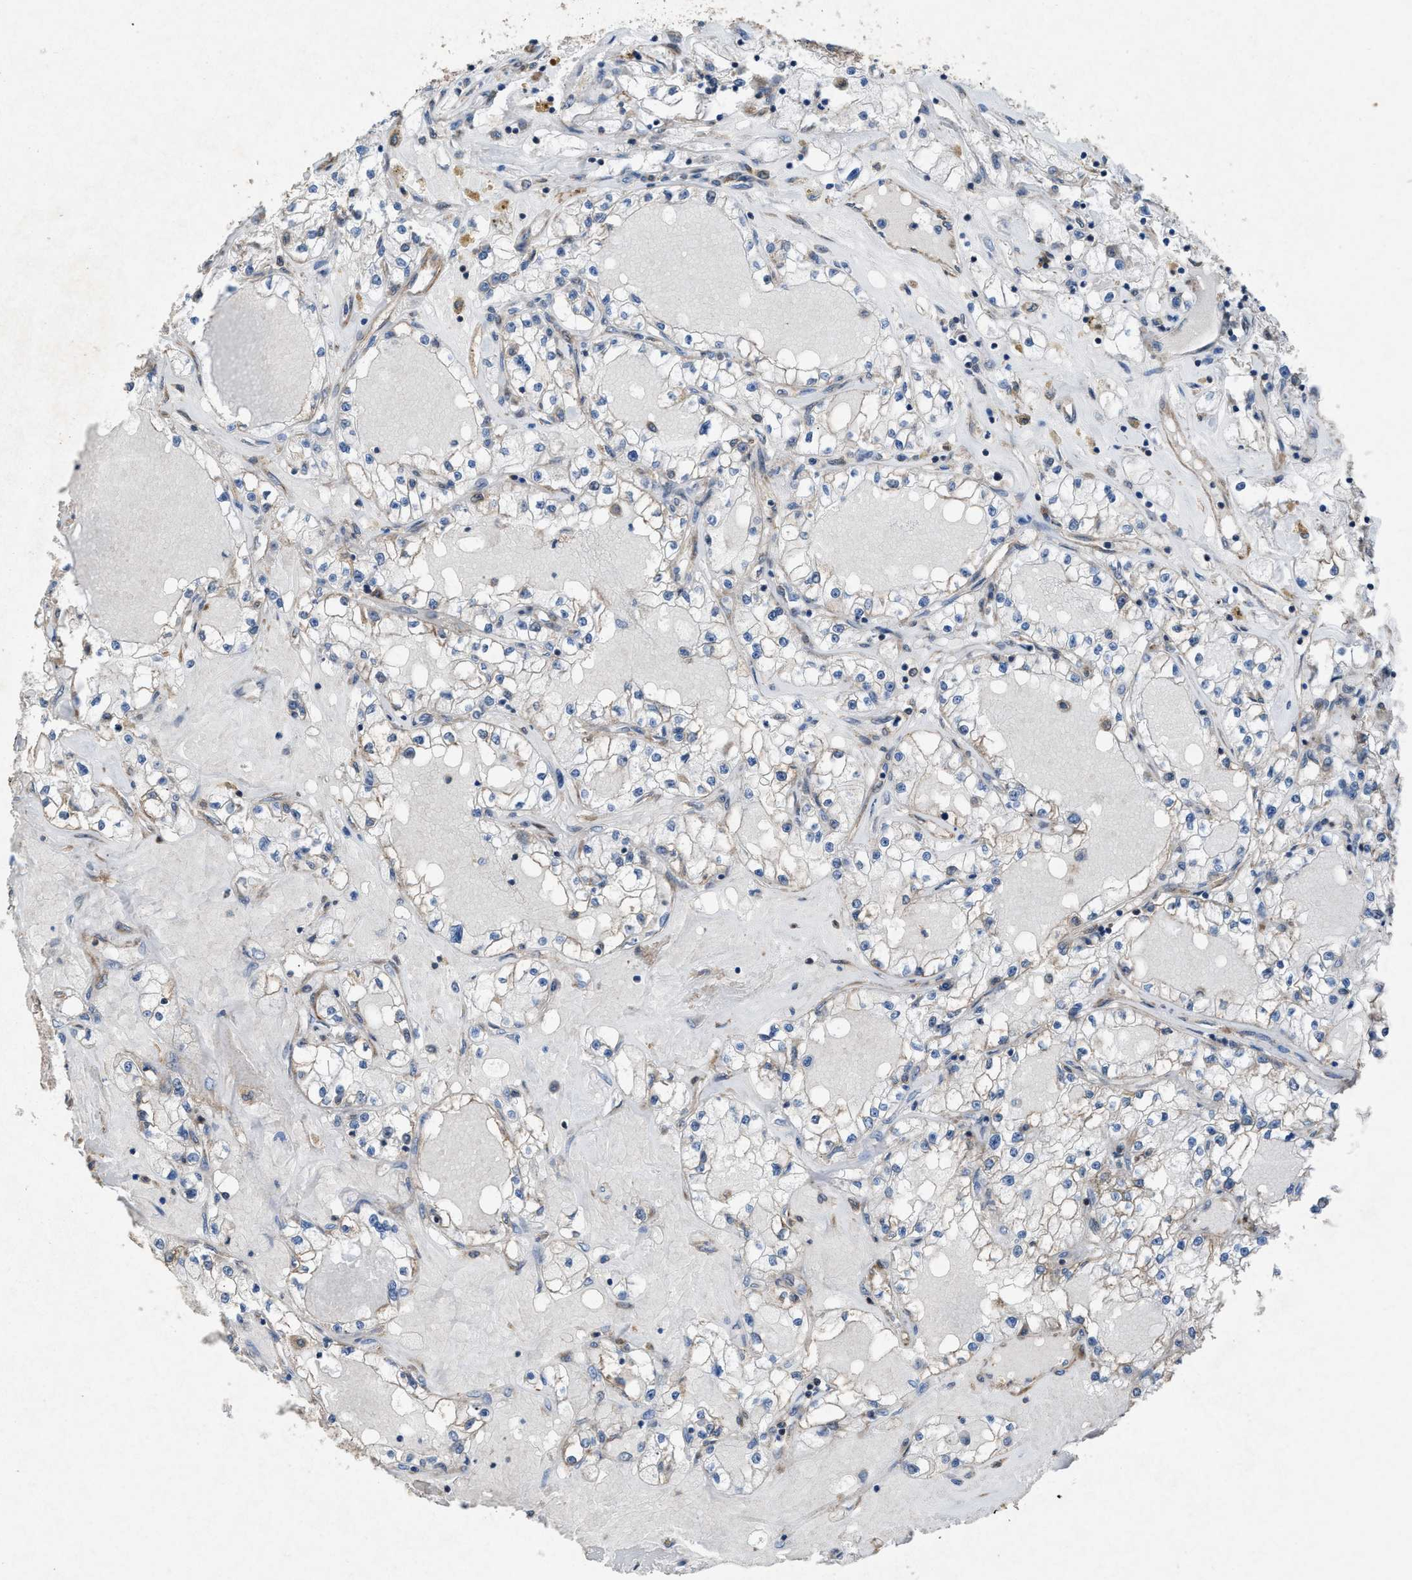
{"staining": {"intensity": "negative", "quantity": "none", "location": "none"}, "tissue": "renal cancer", "cell_type": "Tumor cells", "image_type": "cancer", "snomed": [{"axis": "morphology", "description": "Adenocarcinoma, NOS"}, {"axis": "topography", "description": "Kidney"}], "caption": "Tumor cells show no significant expression in renal cancer (adenocarcinoma).", "gene": "ARL6", "patient": {"sex": "male", "age": 56}}